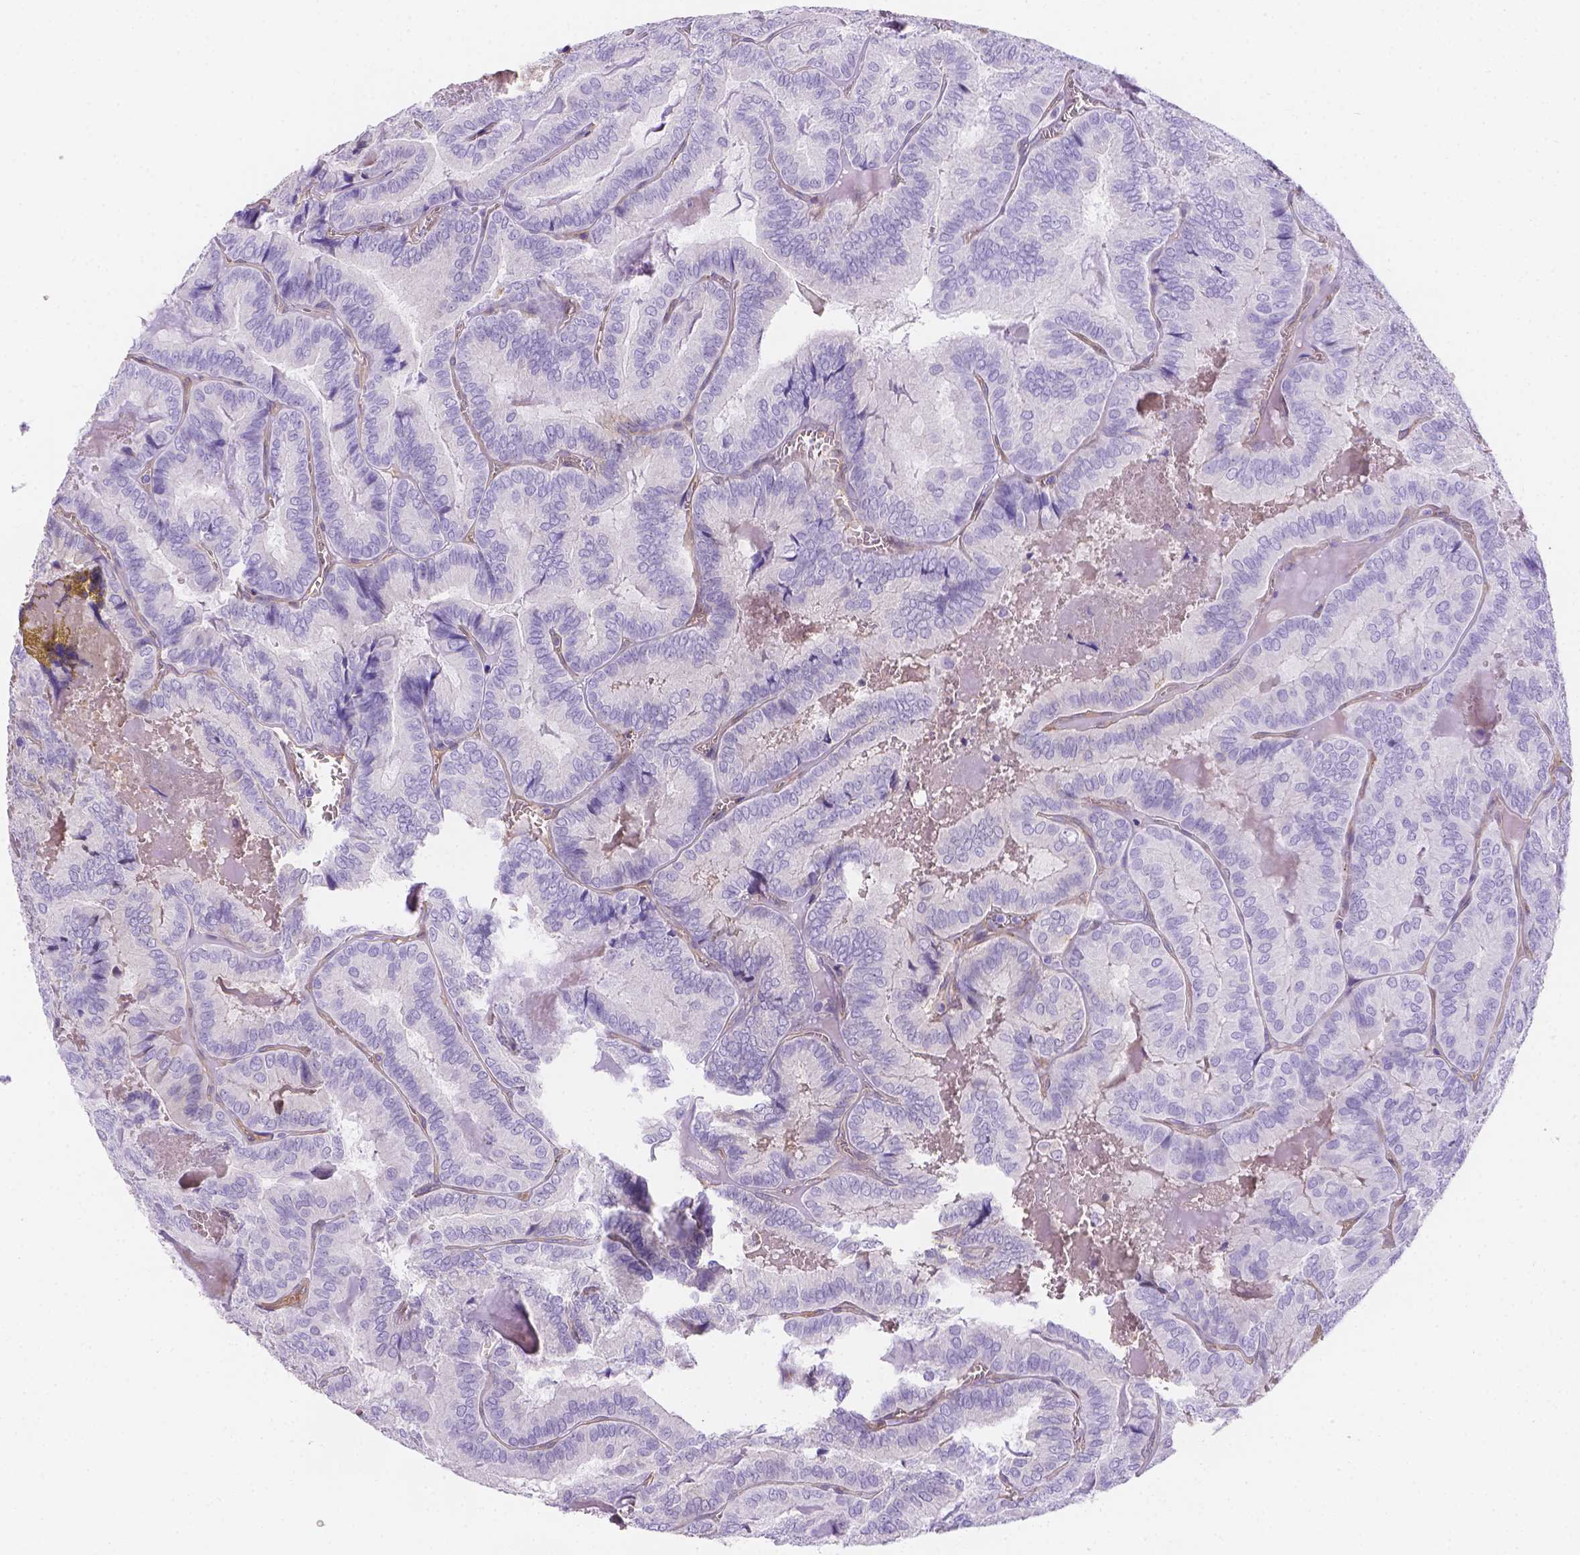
{"staining": {"intensity": "negative", "quantity": "none", "location": "none"}, "tissue": "thyroid cancer", "cell_type": "Tumor cells", "image_type": "cancer", "snomed": [{"axis": "morphology", "description": "Papillary adenocarcinoma, NOS"}, {"axis": "topography", "description": "Thyroid gland"}], "caption": "Immunohistochemistry (IHC) image of neoplastic tissue: thyroid cancer stained with DAB displays no significant protein positivity in tumor cells. Brightfield microscopy of immunohistochemistry (IHC) stained with DAB (3,3'-diaminobenzidine) (brown) and hematoxylin (blue), captured at high magnification.", "gene": "SLC40A1", "patient": {"sex": "female", "age": 75}}